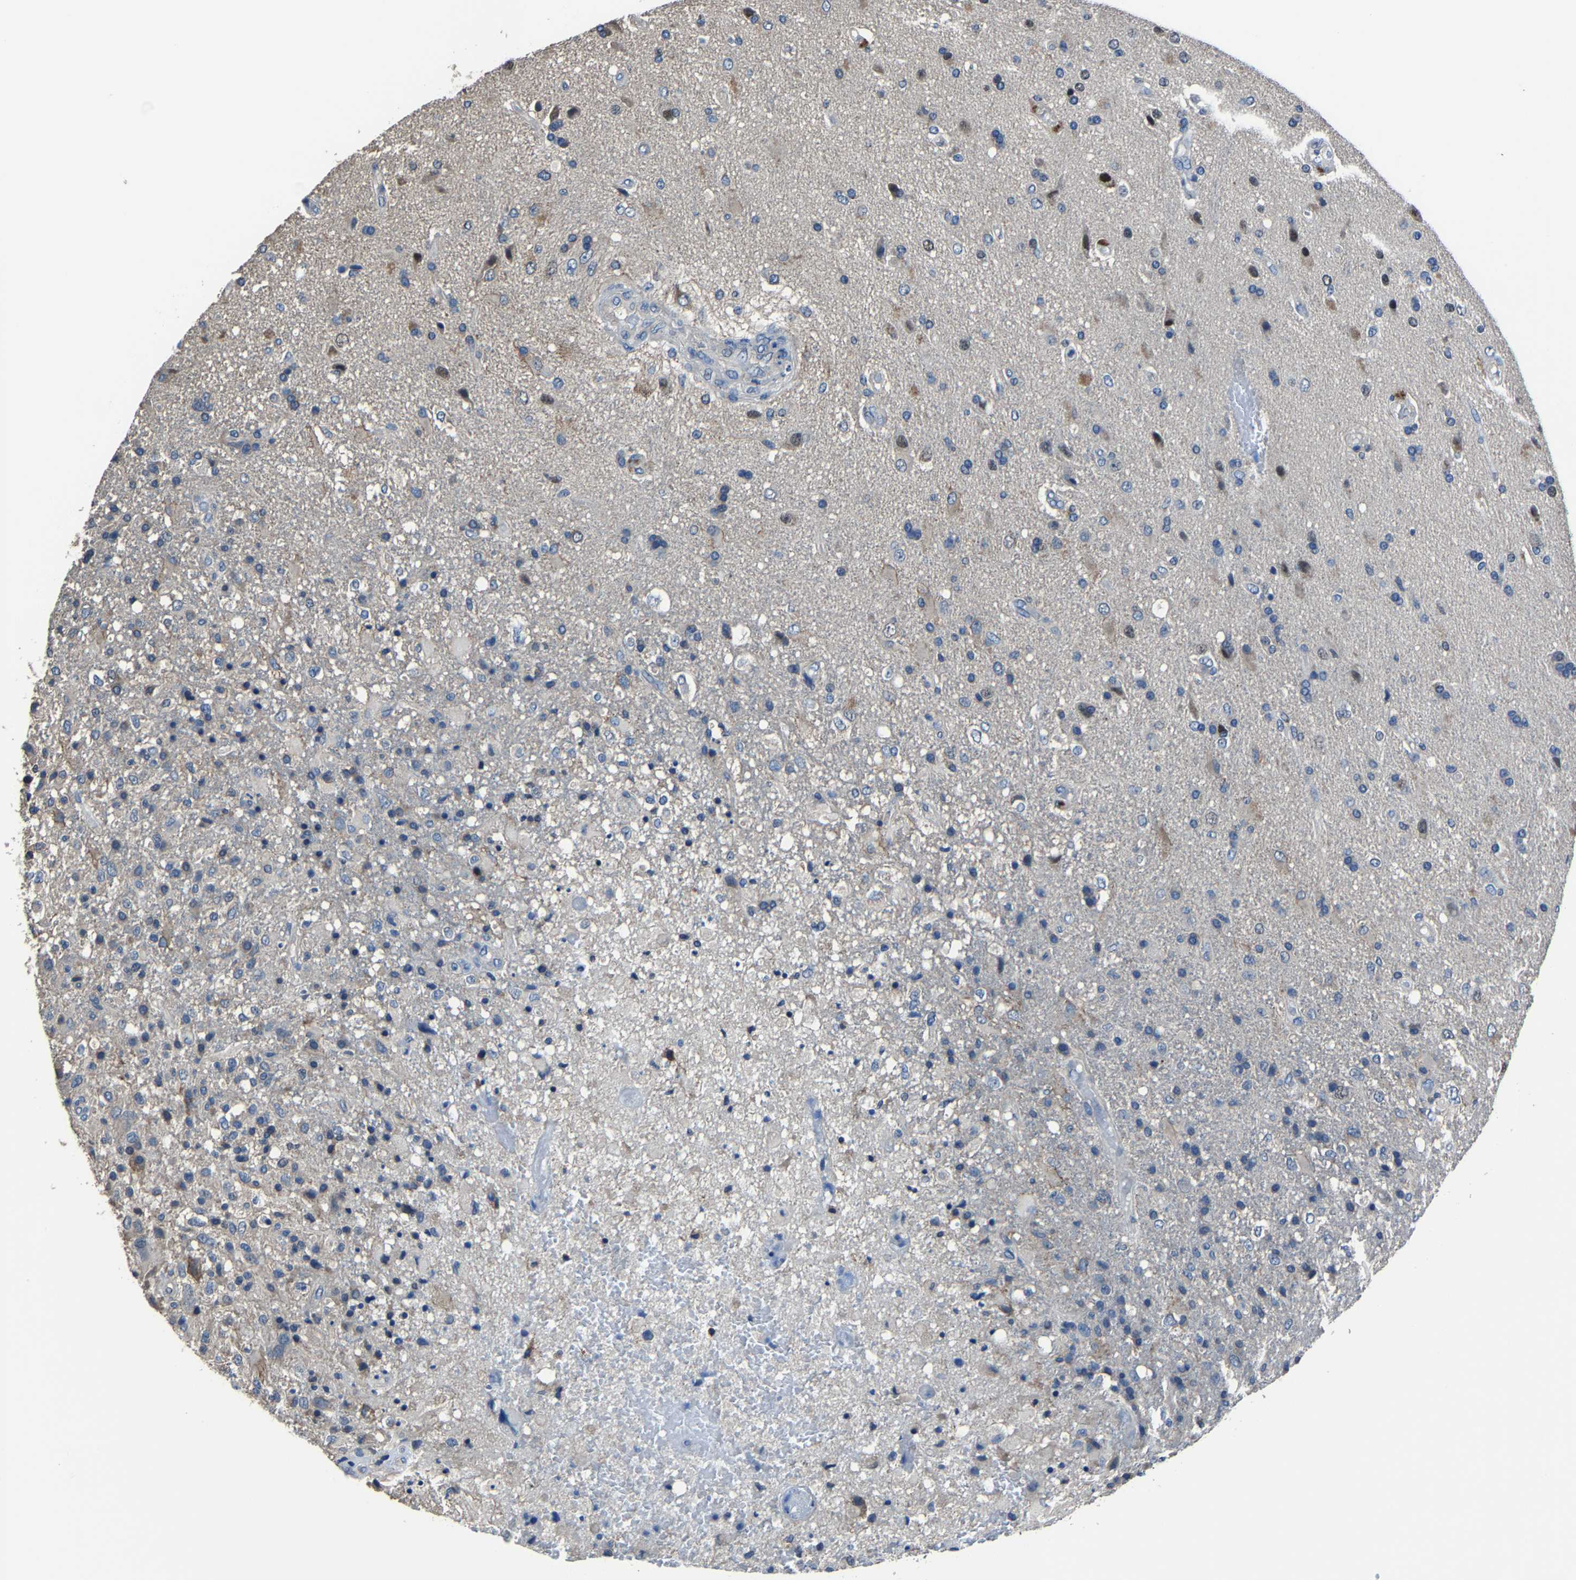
{"staining": {"intensity": "negative", "quantity": "none", "location": "none"}, "tissue": "glioma", "cell_type": "Tumor cells", "image_type": "cancer", "snomed": [{"axis": "morphology", "description": "Glioma, malignant, High grade"}, {"axis": "topography", "description": "Brain"}], "caption": "Immunohistochemical staining of malignant high-grade glioma demonstrates no significant staining in tumor cells.", "gene": "STRBP", "patient": {"sex": "male", "age": 72}}